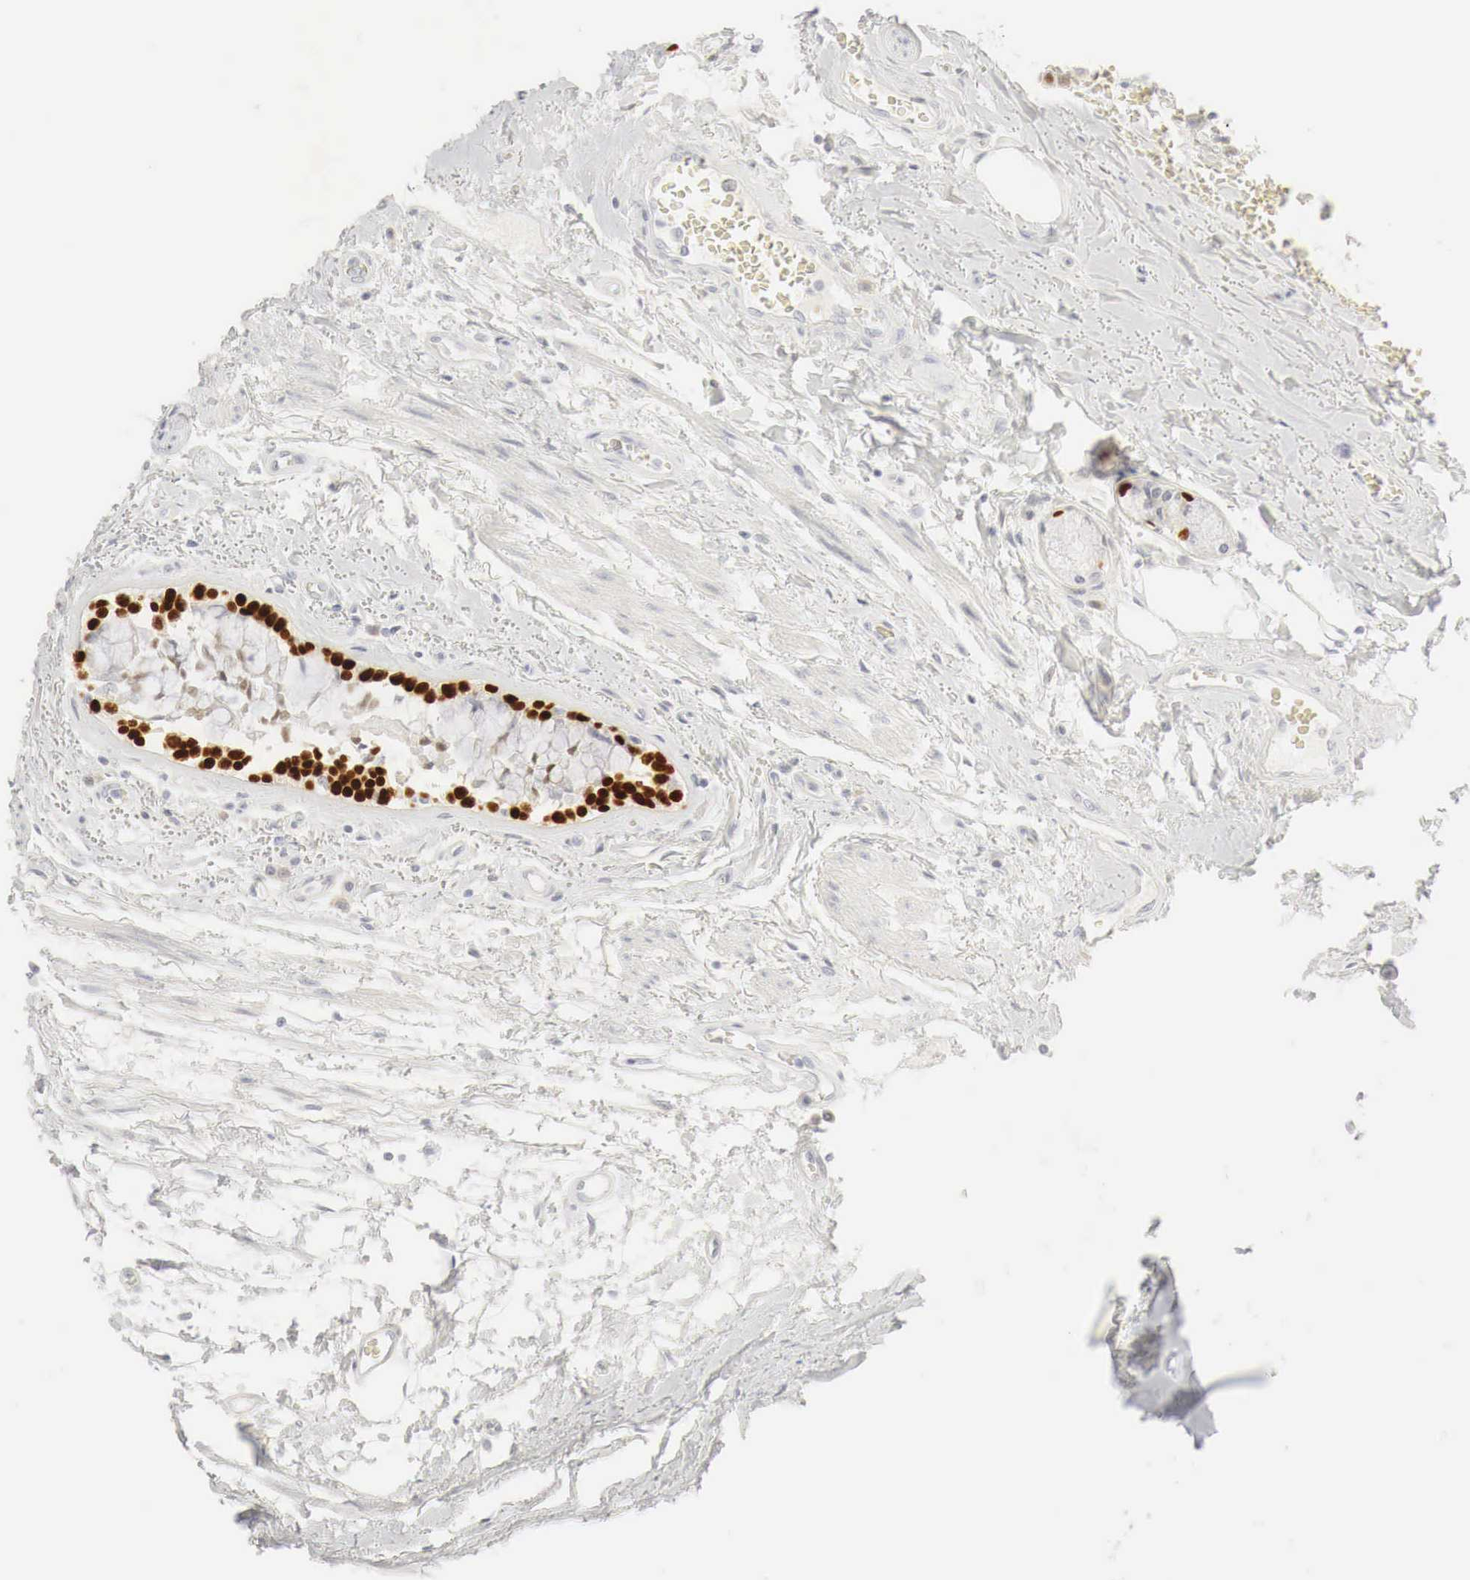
{"staining": {"intensity": "strong", "quantity": ">75%", "location": "nuclear"}, "tissue": "bronchus", "cell_type": "Respiratory epithelial cells", "image_type": "normal", "snomed": [{"axis": "morphology", "description": "Normal tissue, NOS"}, {"axis": "topography", "description": "Cartilage tissue"}, {"axis": "topography", "description": "Lung"}], "caption": "Immunohistochemical staining of unremarkable bronchus shows >75% levels of strong nuclear protein positivity in approximately >75% of respiratory epithelial cells.", "gene": "TP63", "patient": {"sex": "male", "age": 65}}